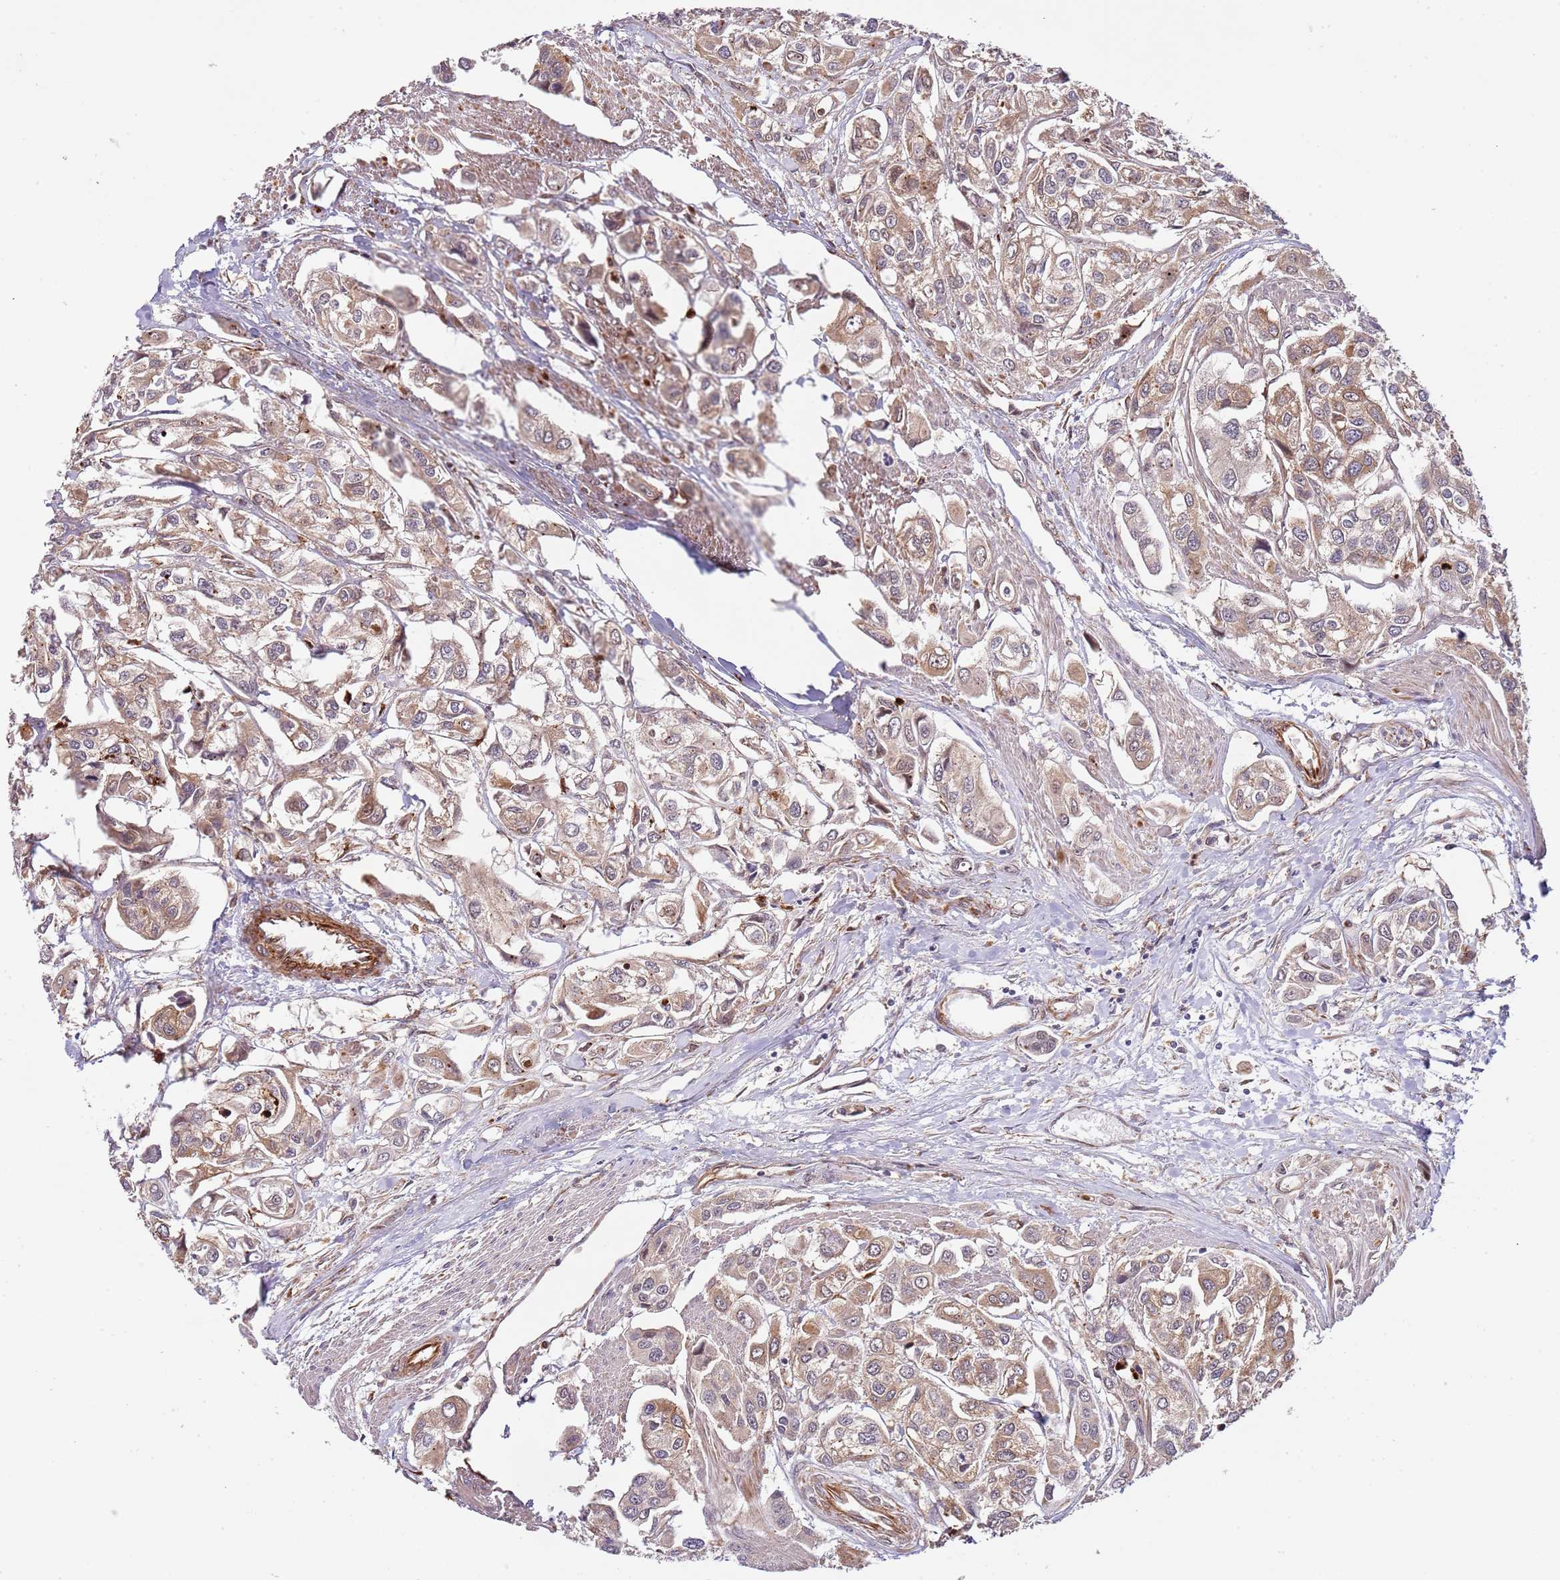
{"staining": {"intensity": "weak", "quantity": "25%-75%", "location": "cytoplasmic/membranous"}, "tissue": "urothelial cancer", "cell_type": "Tumor cells", "image_type": "cancer", "snomed": [{"axis": "morphology", "description": "Urothelial carcinoma, High grade"}, {"axis": "topography", "description": "Urinary bladder"}], "caption": "This photomicrograph shows urothelial carcinoma (high-grade) stained with IHC to label a protein in brown. The cytoplasmic/membranous of tumor cells show weak positivity for the protein. Nuclei are counter-stained blue.", "gene": "NEK3", "patient": {"sex": "male", "age": 67}}